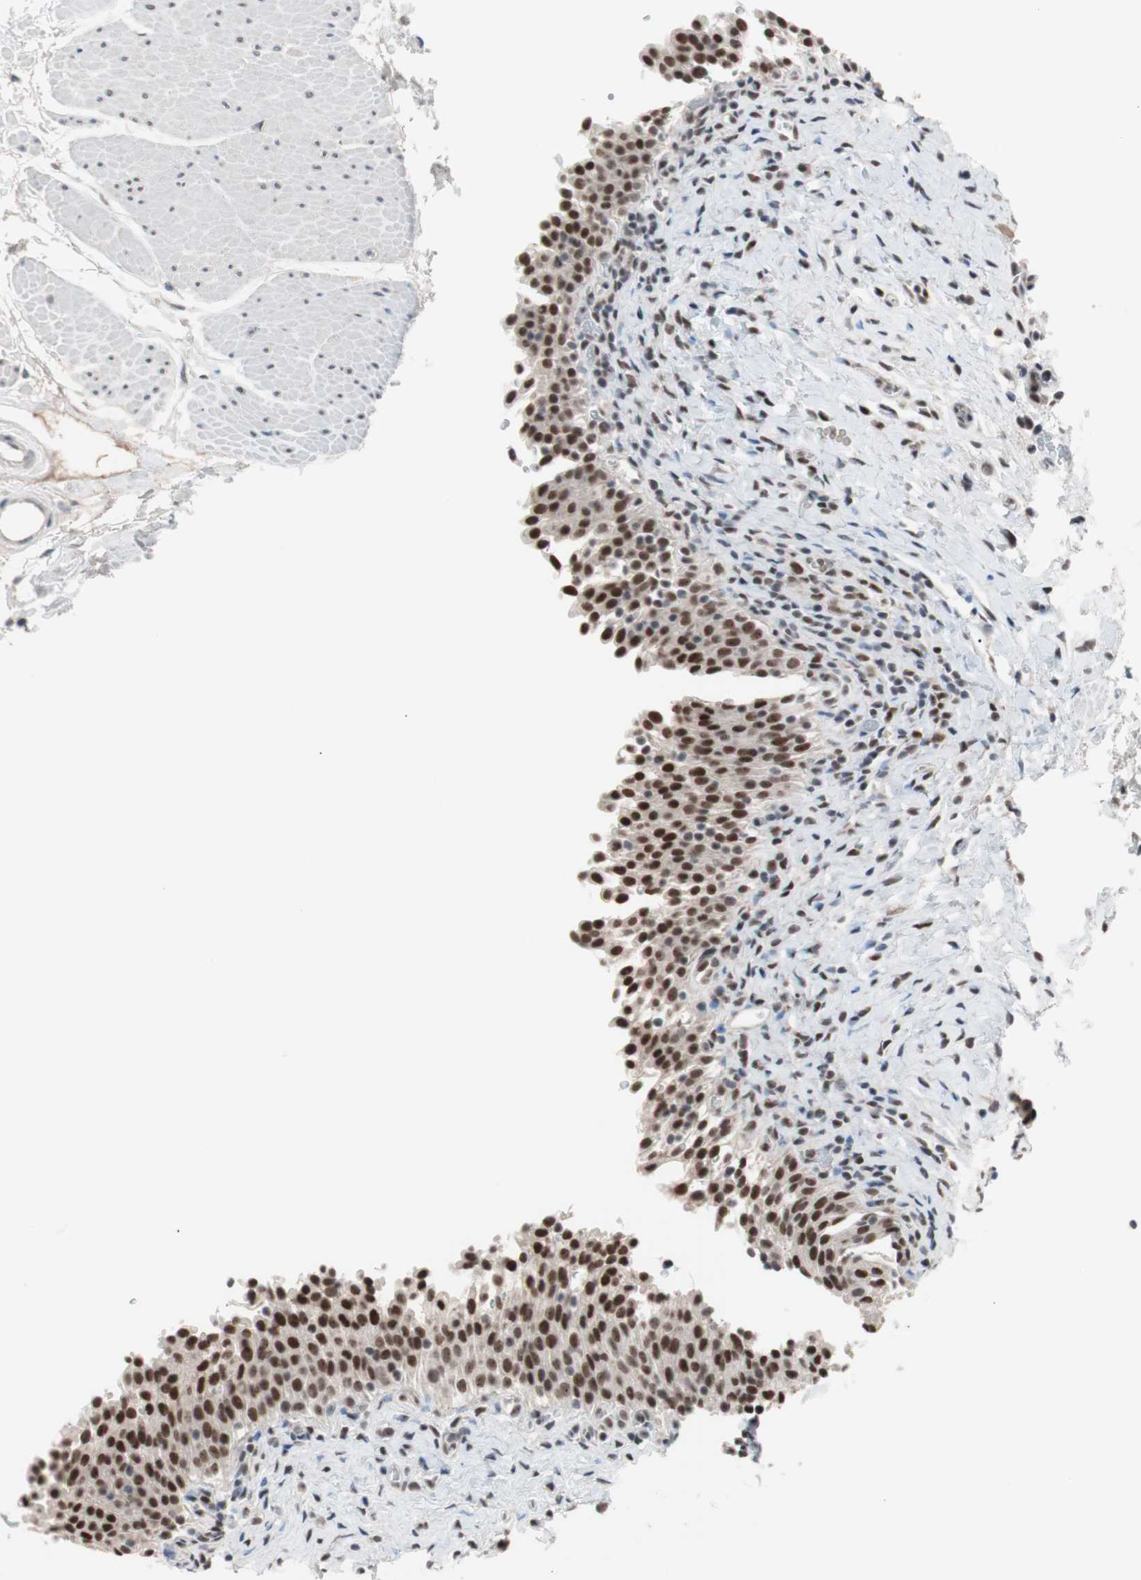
{"staining": {"intensity": "strong", "quantity": ">75%", "location": "nuclear"}, "tissue": "urinary bladder", "cell_type": "Urothelial cells", "image_type": "normal", "snomed": [{"axis": "morphology", "description": "Normal tissue, NOS"}, {"axis": "topography", "description": "Urinary bladder"}], "caption": "Brown immunohistochemical staining in benign human urinary bladder reveals strong nuclear positivity in approximately >75% of urothelial cells. Nuclei are stained in blue.", "gene": "LIG3", "patient": {"sex": "male", "age": 51}}